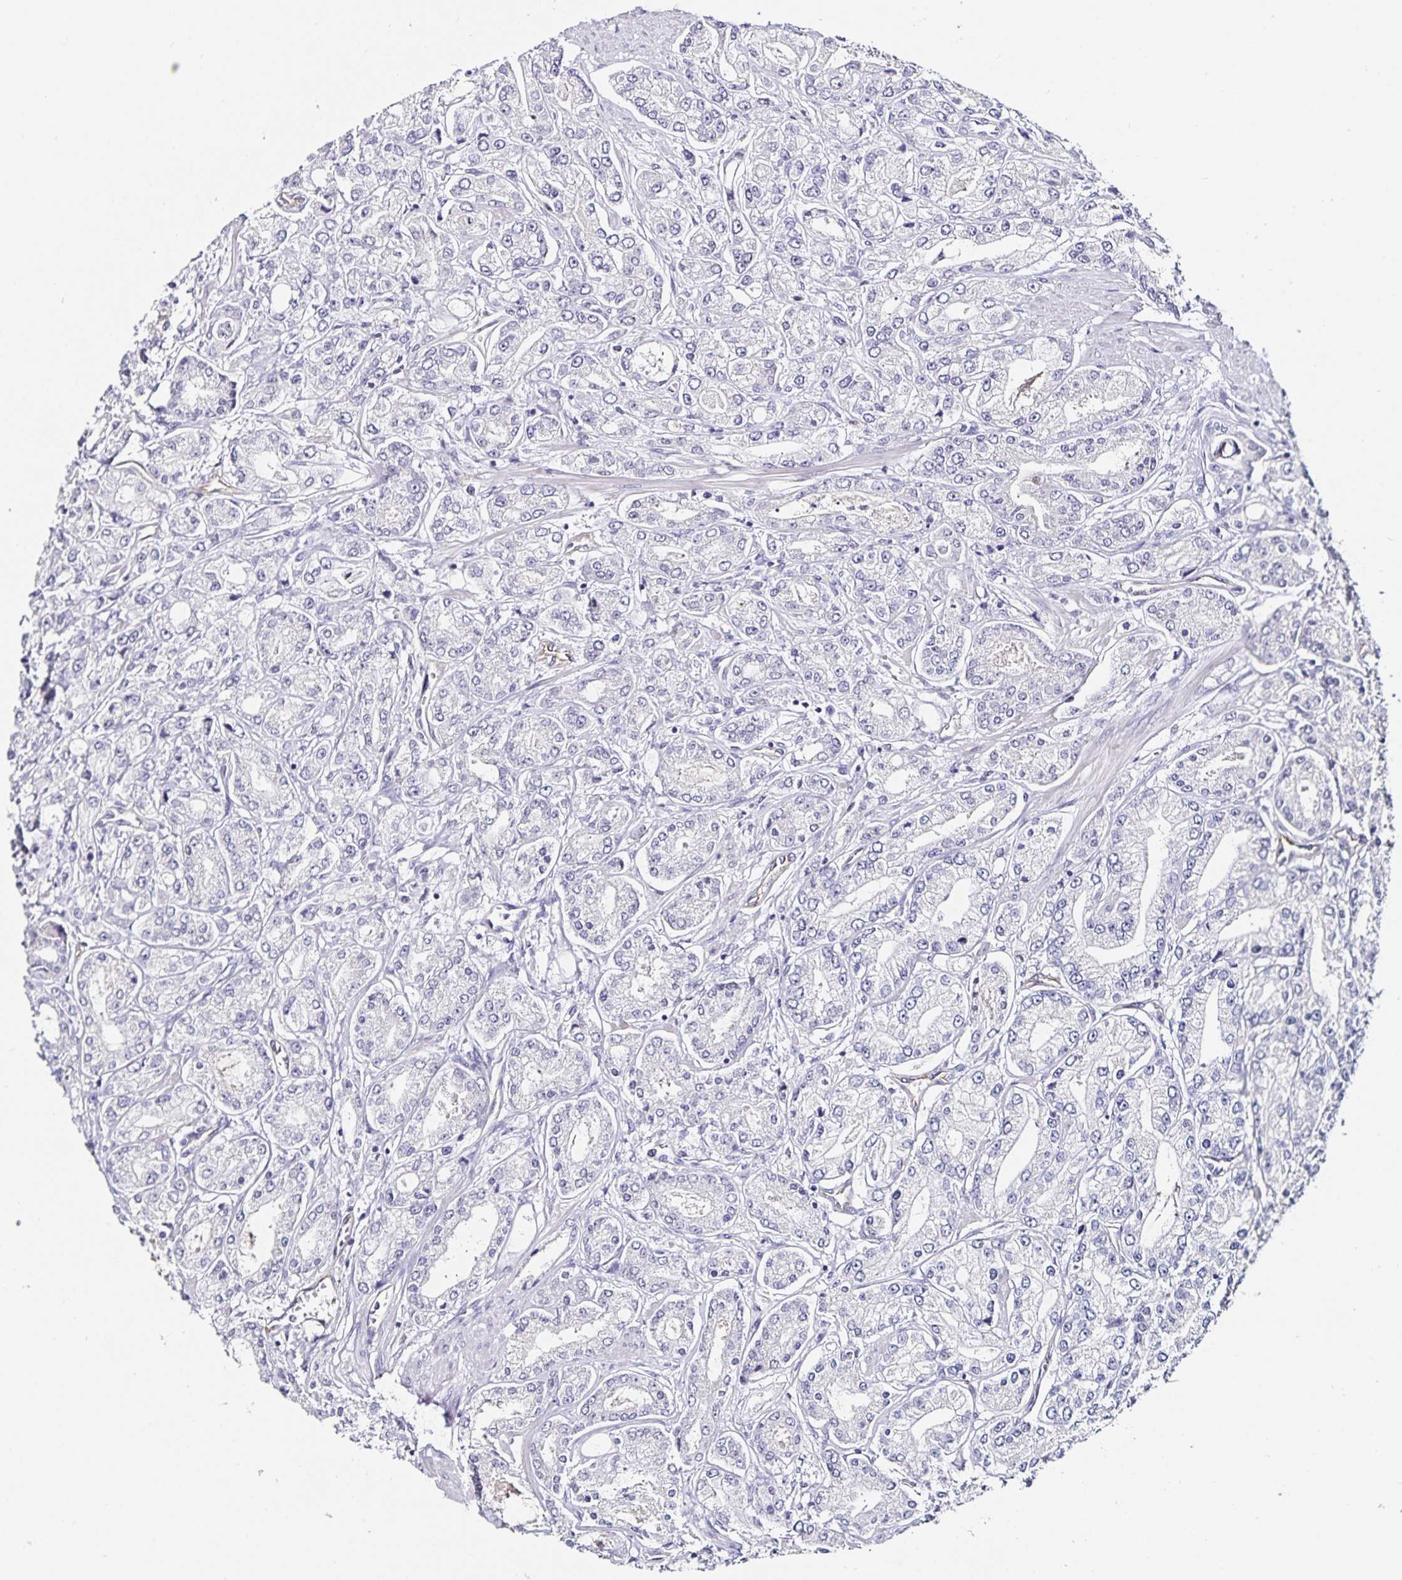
{"staining": {"intensity": "negative", "quantity": "none", "location": "none"}, "tissue": "prostate cancer", "cell_type": "Tumor cells", "image_type": "cancer", "snomed": [{"axis": "morphology", "description": "Adenocarcinoma, High grade"}, {"axis": "topography", "description": "Prostate"}], "caption": "DAB (3,3'-diaminobenzidine) immunohistochemical staining of prostate adenocarcinoma (high-grade) reveals no significant expression in tumor cells.", "gene": "TSPAN7", "patient": {"sex": "male", "age": 66}}